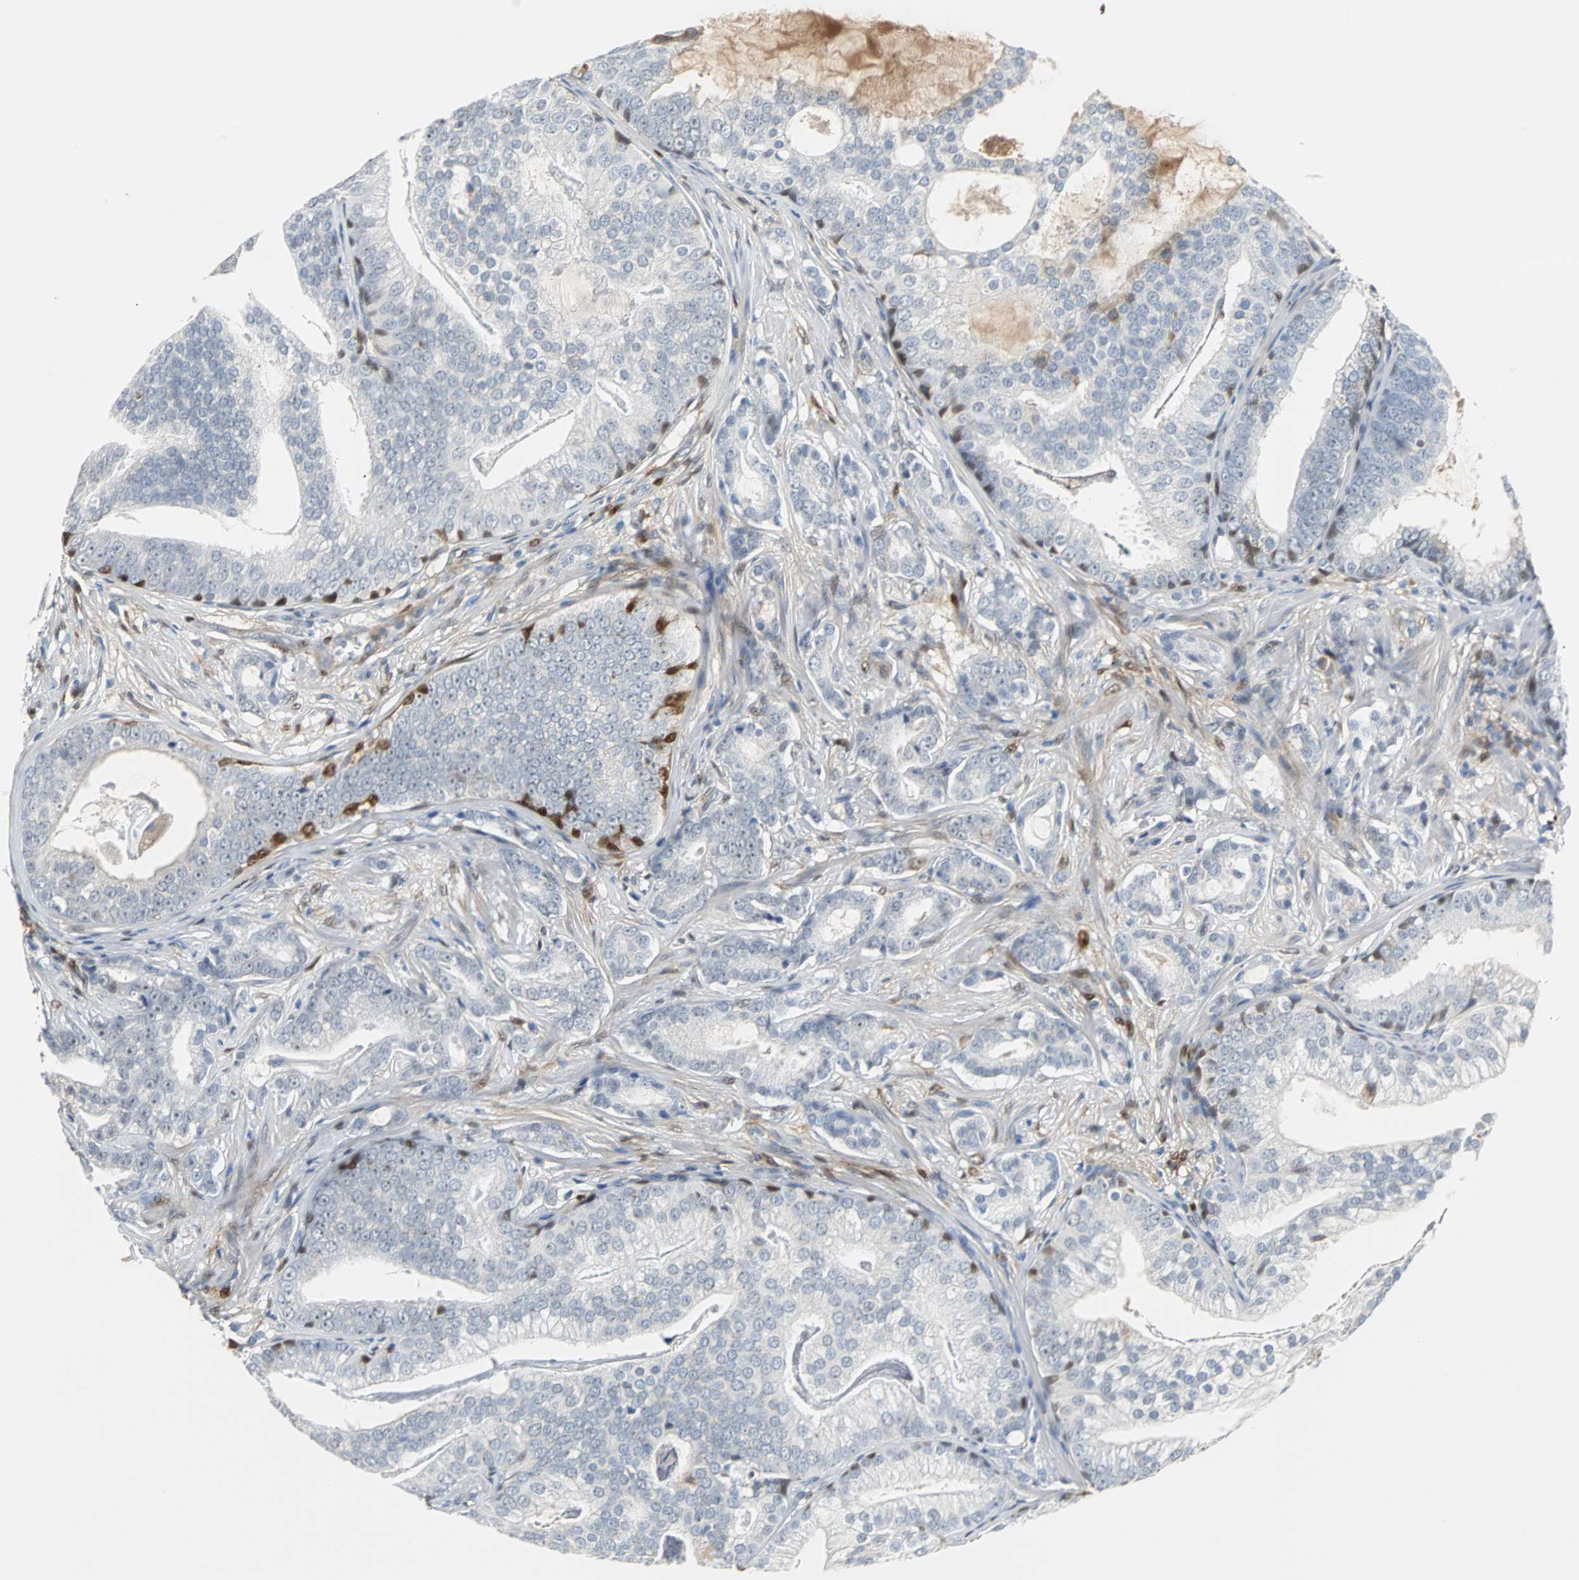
{"staining": {"intensity": "negative", "quantity": "none", "location": "none"}, "tissue": "prostate cancer", "cell_type": "Tumor cells", "image_type": "cancer", "snomed": [{"axis": "morphology", "description": "Adenocarcinoma, Low grade"}, {"axis": "topography", "description": "Prostate"}], "caption": "Low-grade adenocarcinoma (prostate) was stained to show a protein in brown. There is no significant positivity in tumor cells. The staining was performed using DAB to visualize the protein expression in brown, while the nuclei were stained in blue with hematoxylin (Magnification: 20x).", "gene": "FHL2", "patient": {"sex": "male", "age": 58}}